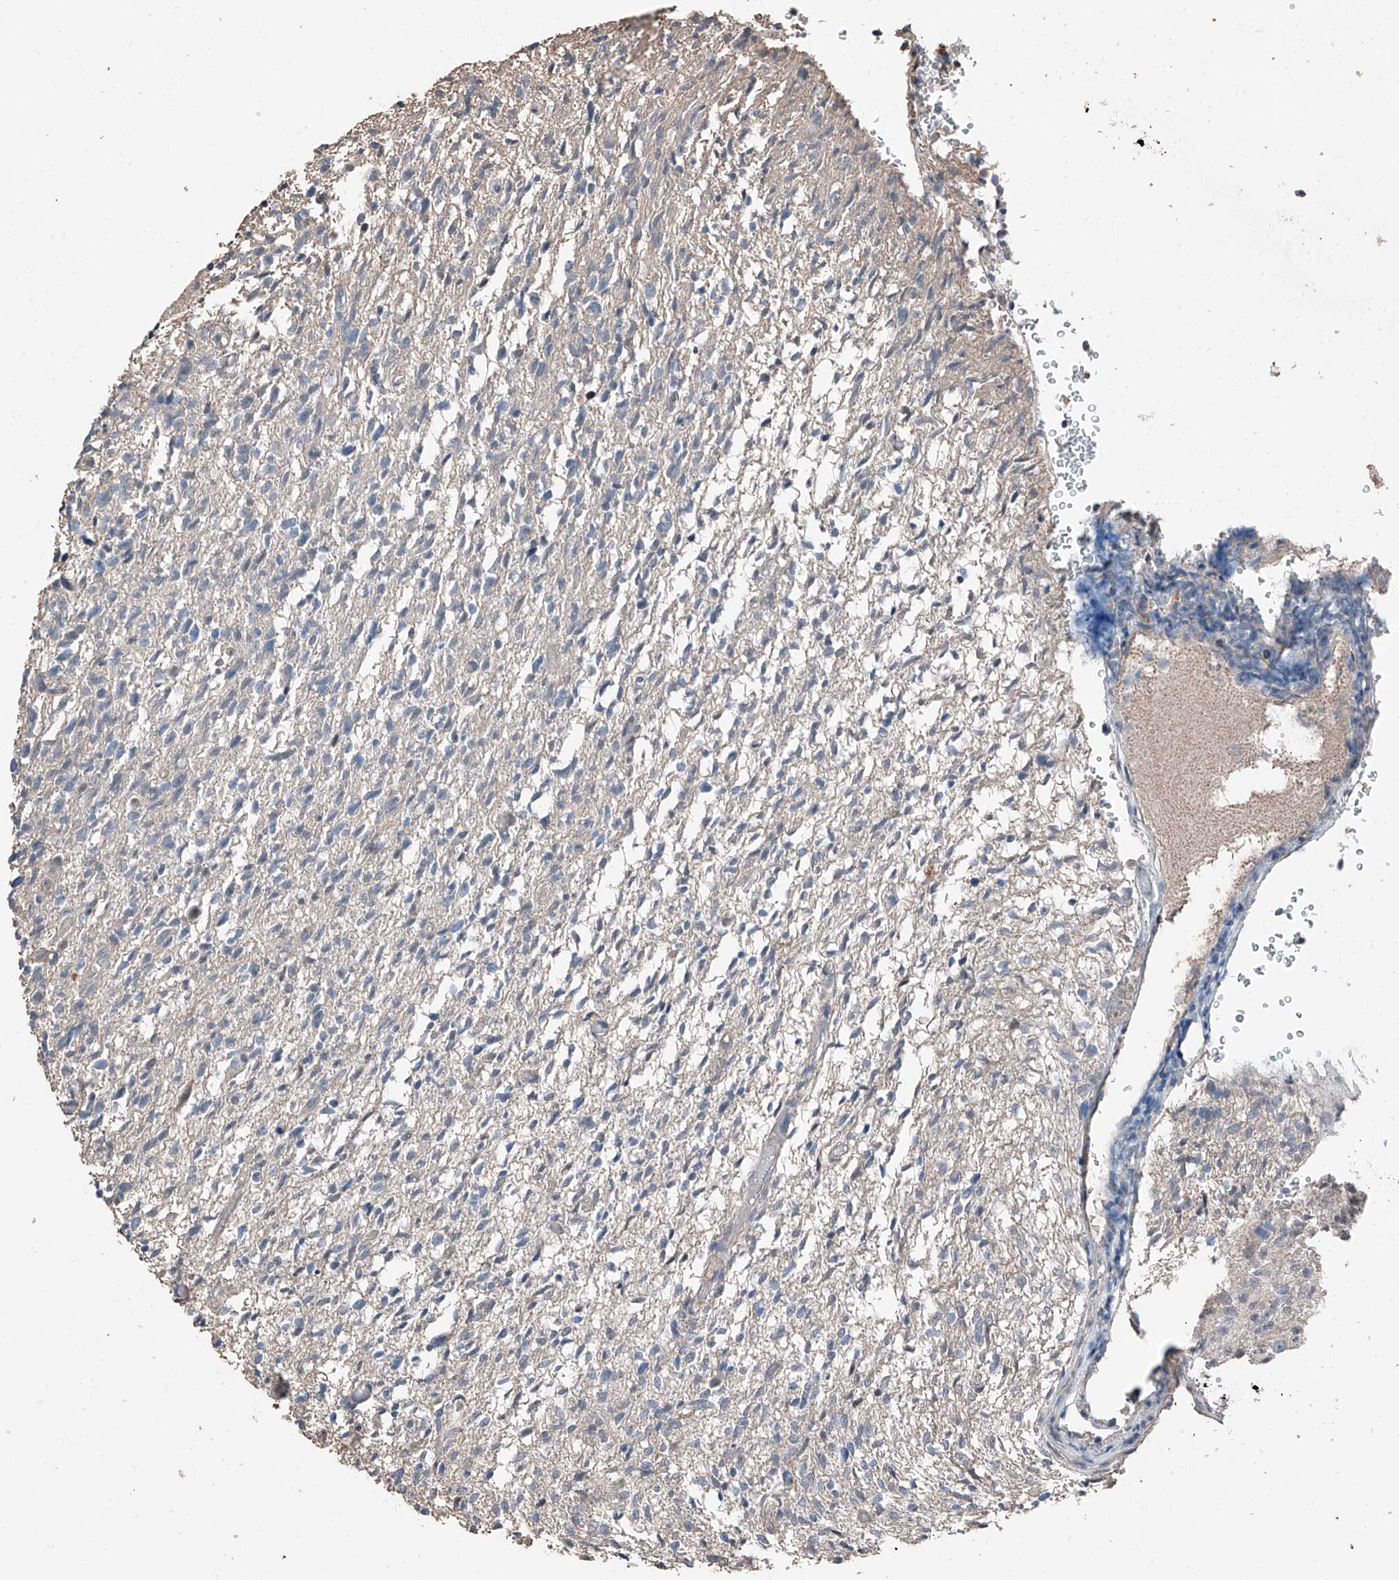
{"staining": {"intensity": "negative", "quantity": "none", "location": "none"}, "tissue": "glioma", "cell_type": "Tumor cells", "image_type": "cancer", "snomed": [{"axis": "morphology", "description": "Glioma, malignant, High grade"}, {"axis": "topography", "description": "Brain"}], "caption": "The IHC histopathology image has no significant staining in tumor cells of malignant high-grade glioma tissue.", "gene": "MAMLD1", "patient": {"sex": "female", "age": 57}}